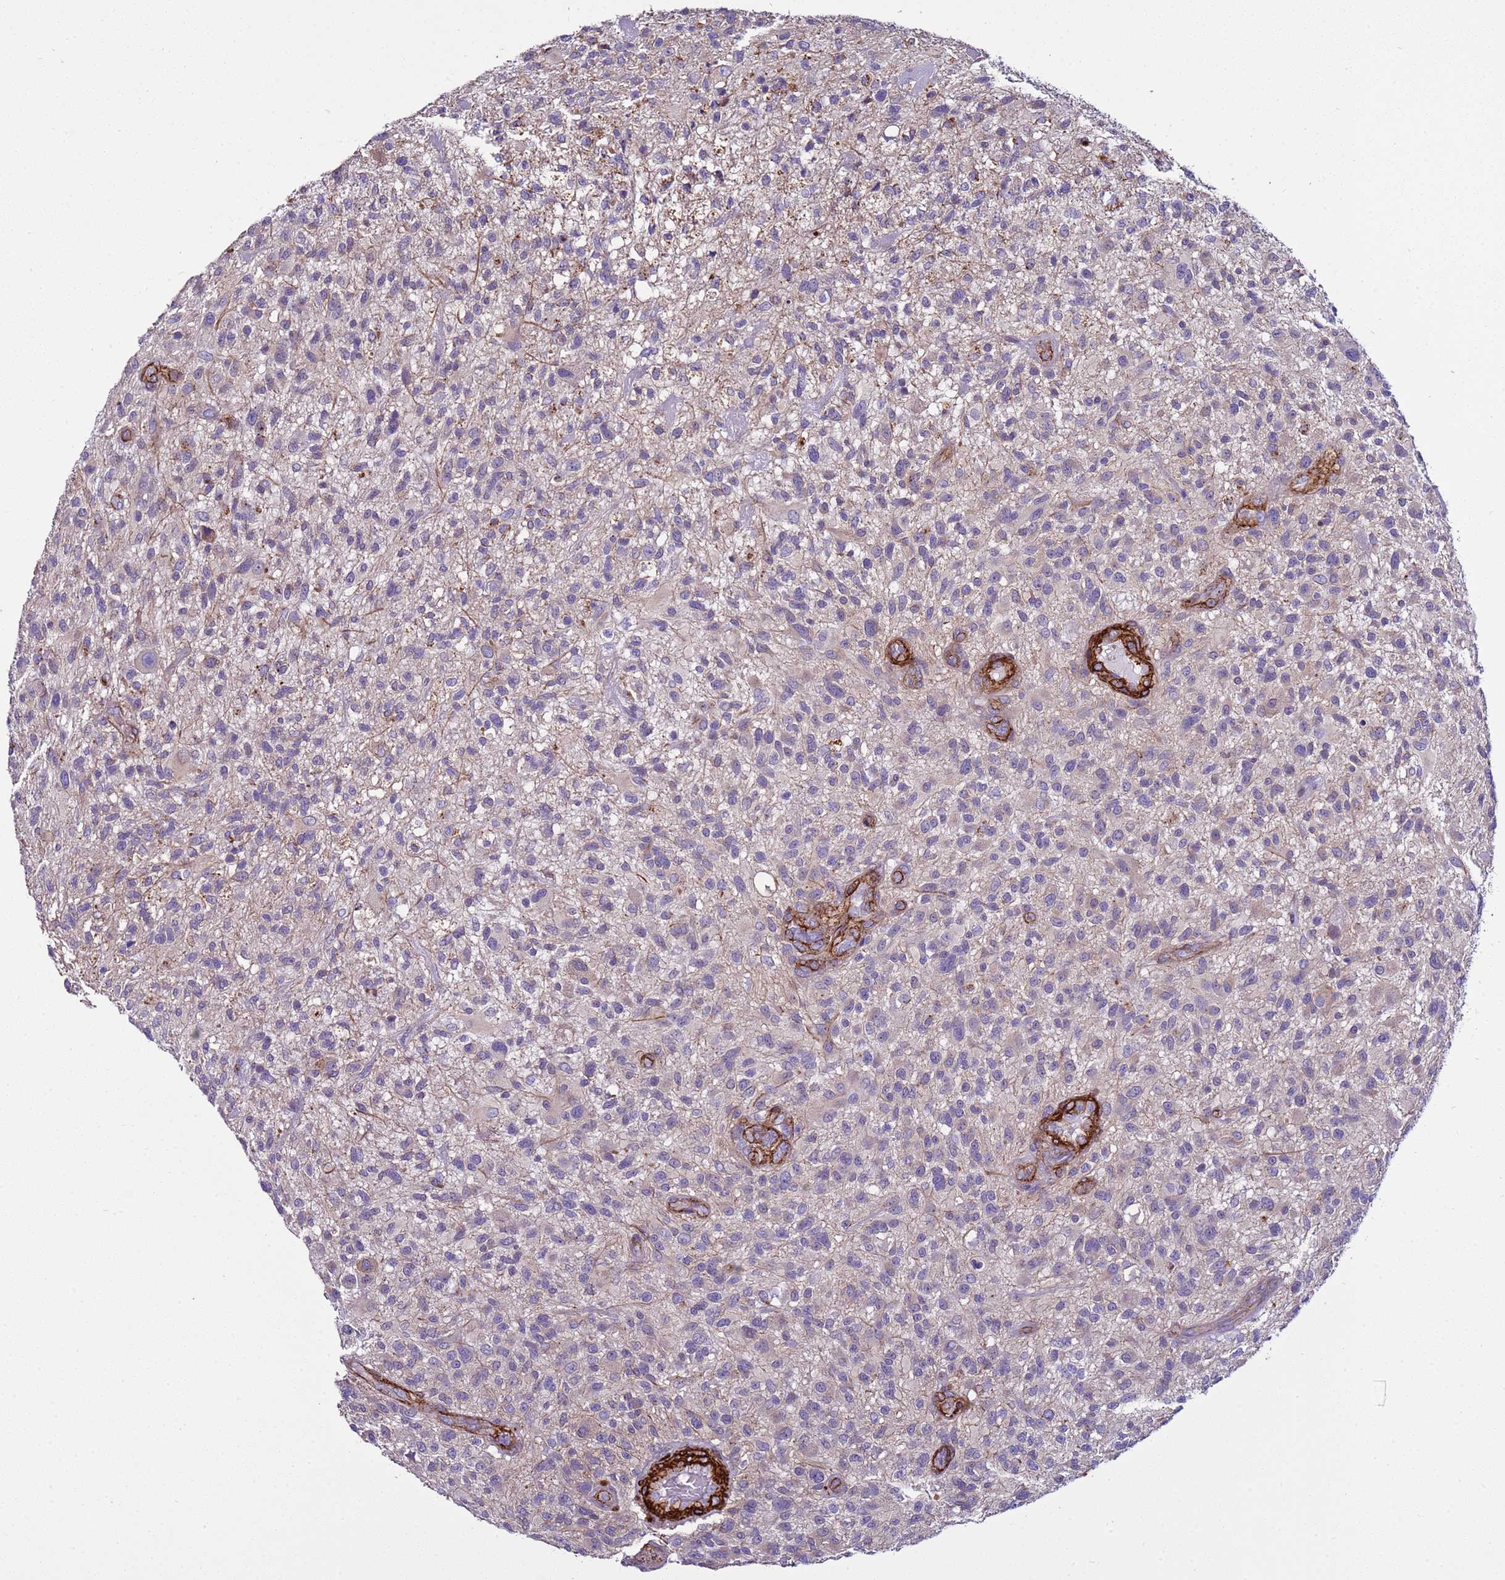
{"staining": {"intensity": "negative", "quantity": "none", "location": "none"}, "tissue": "glioma", "cell_type": "Tumor cells", "image_type": "cancer", "snomed": [{"axis": "morphology", "description": "Glioma, malignant, High grade"}, {"axis": "topography", "description": "Brain"}], "caption": "This is an immunohistochemistry histopathology image of human malignant high-grade glioma. There is no expression in tumor cells.", "gene": "RABL2B", "patient": {"sex": "male", "age": 47}}